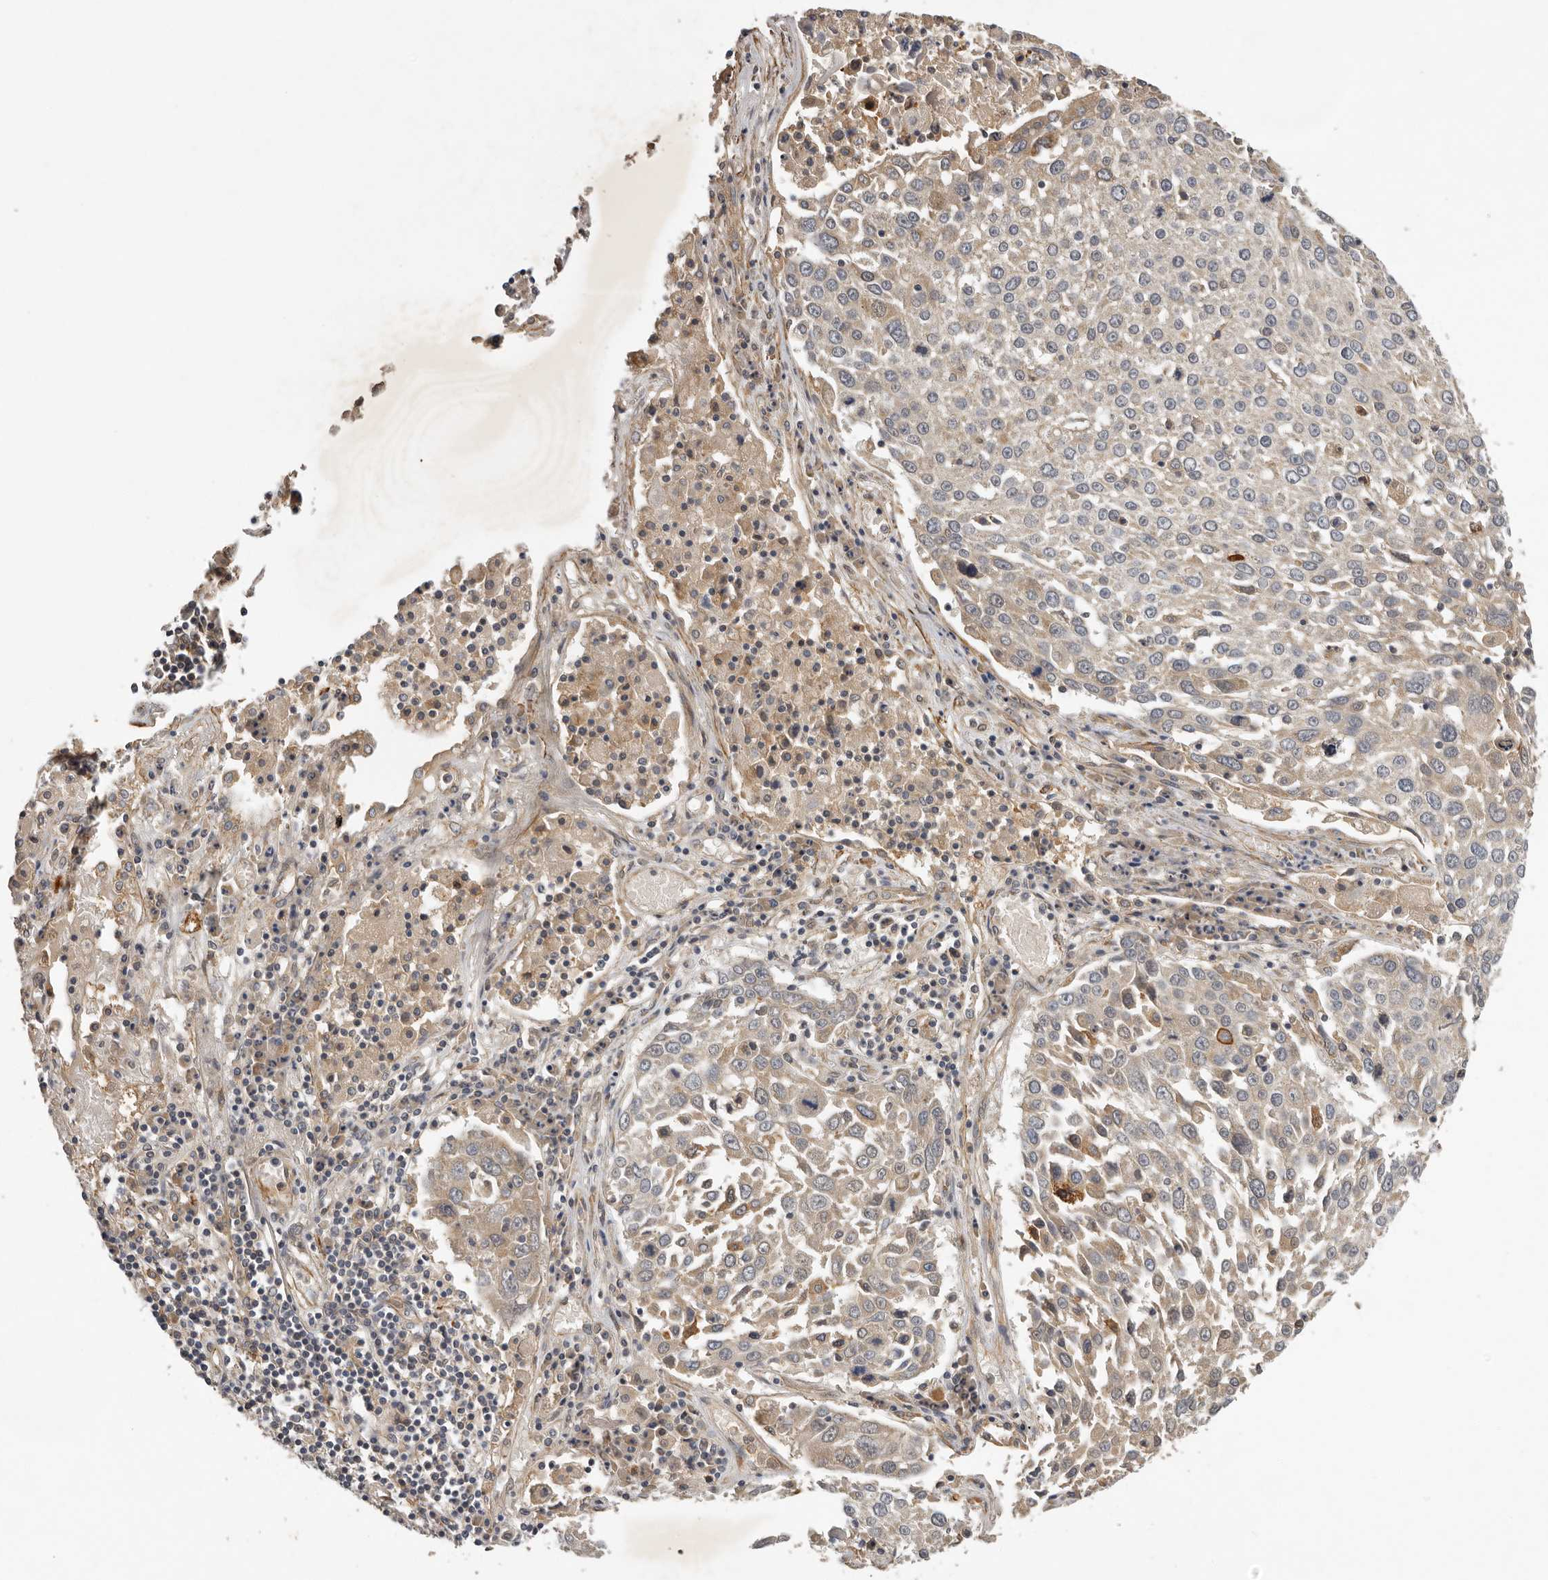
{"staining": {"intensity": "weak", "quantity": ">75%", "location": "cytoplasmic/membranous"}, "tissue": "lung cancer", "cell_type": "Tumor cells", "image_type": "cancer", "snomed": [{"axis": "morphology", "description": "Squamous cell carcinoma, NOS"}, {"axis": "topography", "description": "Lung"}], "caption": "A histopathology image of human lung squamous cell carcinoma stained for a protein shows weak cytoplasmic/membranous brown staining in tumor cells.", "gene": "RNF157", "patient": {"sex": "male", "age": 65}}